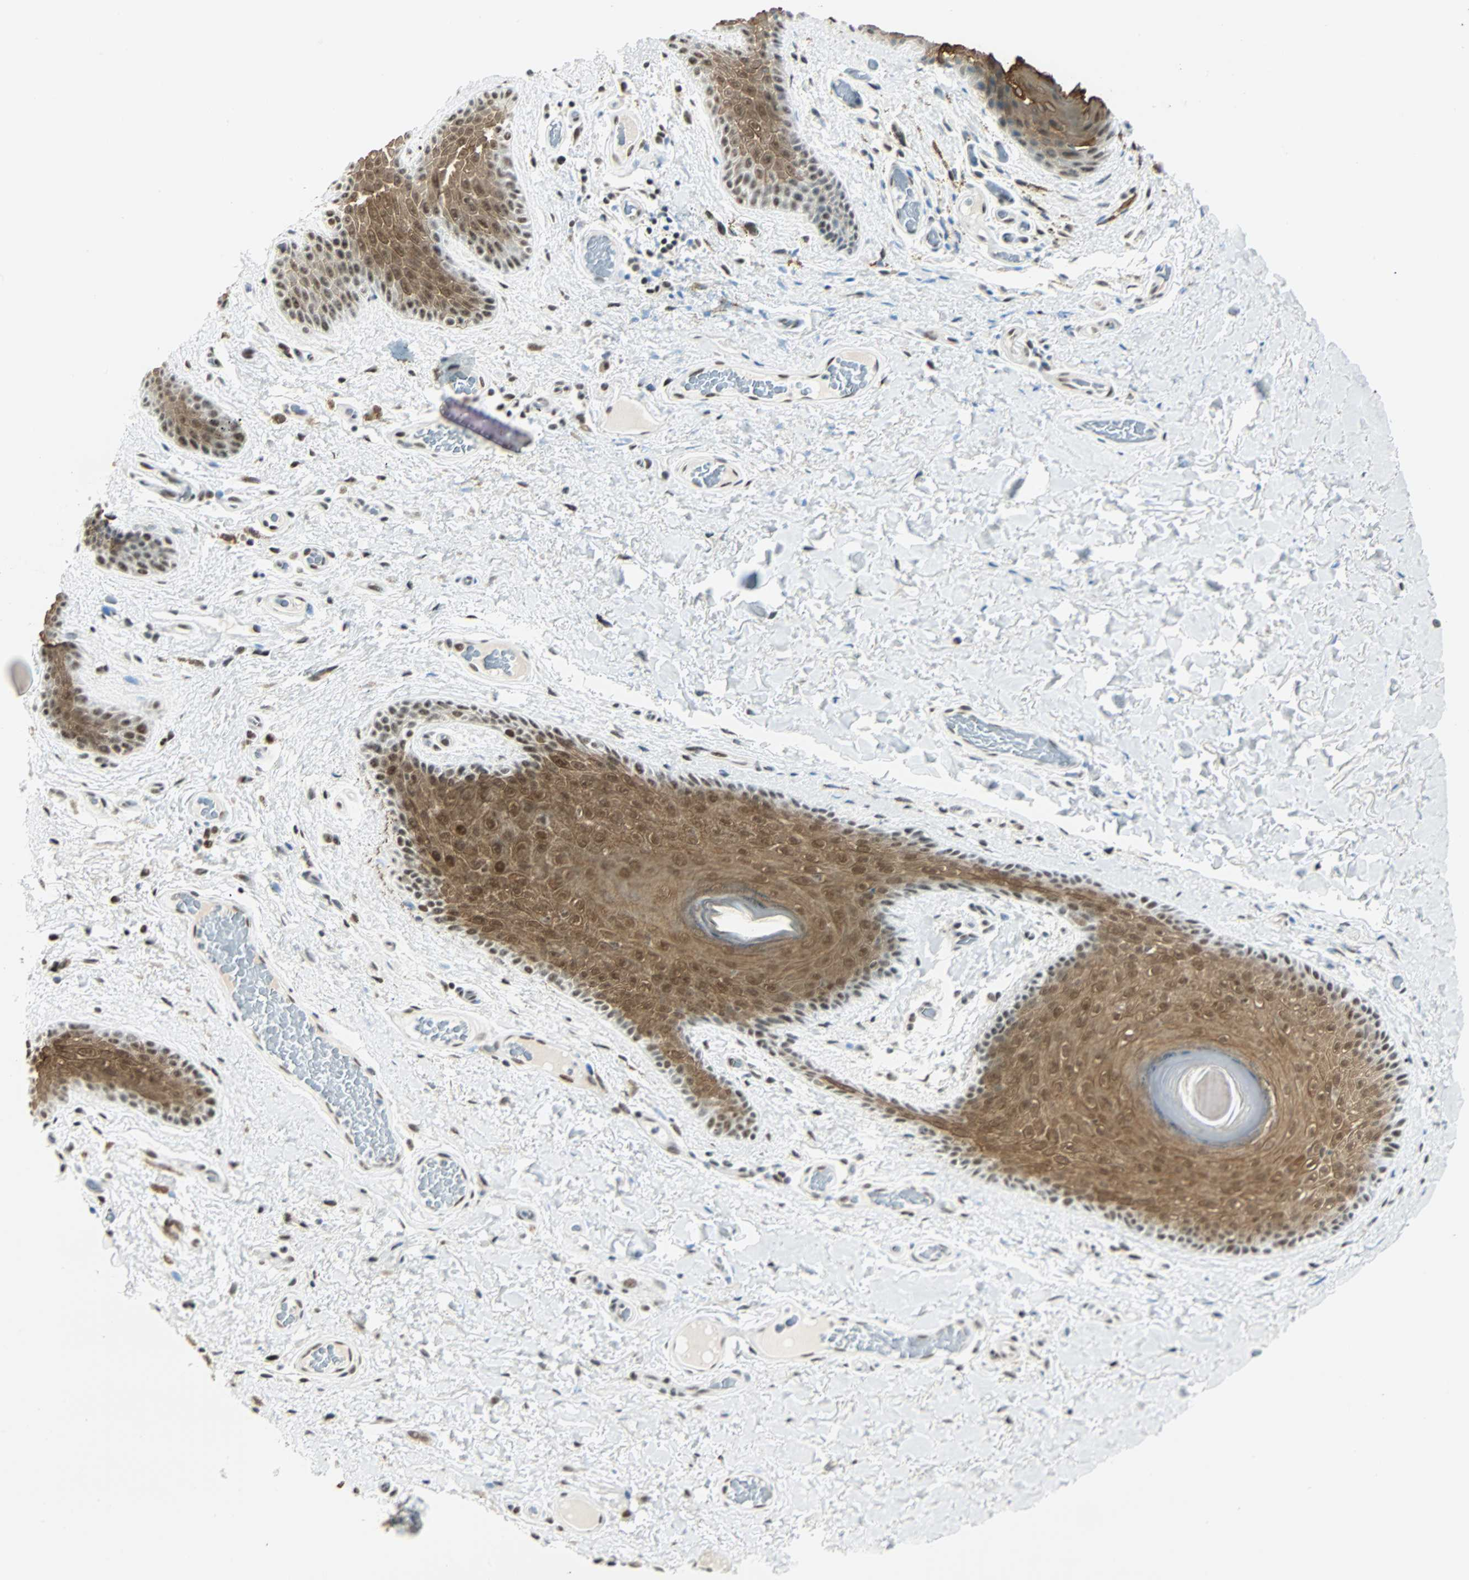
{"staining": {"intensity": "strong", "quantity": ">75%", "location": "cytoplasmic/membranous,nuclear"}, "tissue": "skin", "cell_type": "Epidermal cells", "image_type": "normal", "snomed": [{"axis": "morphology", "description": "Normal tissue, NOS"}, {"axis": "topography", "description": "Anal"}], "caption": "Immunohistochemistry micrograph of benign skin: human skin stained using immunohistochemistry shows high levels of strong protein expression localized specifically in the cytoplasmic/membranous,nuclear of epidermal cells, appearing as a cytoplasmic/membranous,nuclear brown color.", "gene": "NELFE", "patient": {"sex": "male", "age": 74}}